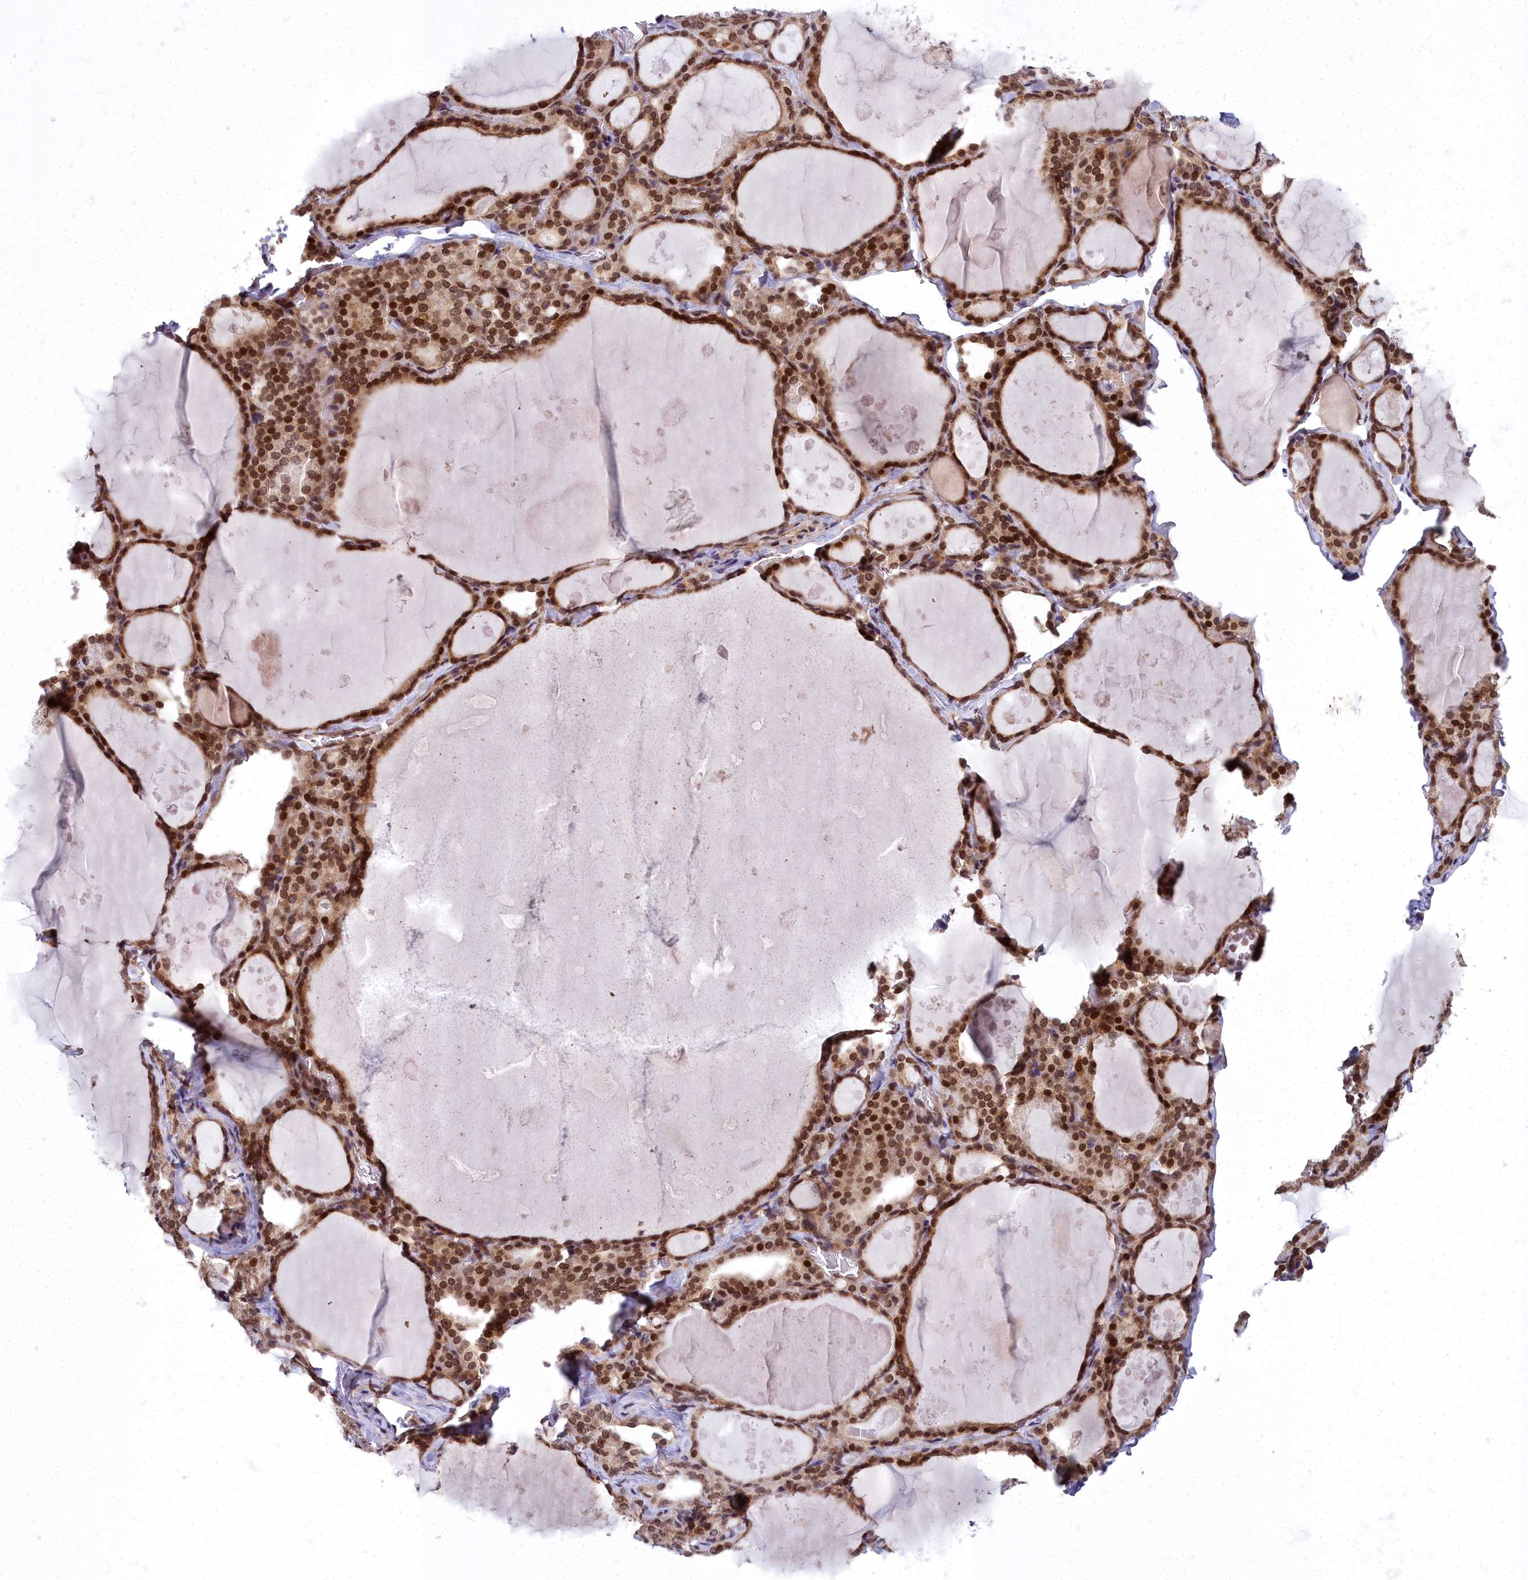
{"staining": {"intensity": "moderate", "quantity": ">75%", "location": "cytoplasmic/membranous,nuclear"}, "tissue": "thyroid gland", "cell_type": "Glandular cells", "image_type": "normal", "snomed": [{"axis": "morphology", "description": "Normal tissue, NOS"}, {"axis": "topography", "description": "Thyroid gland"}], "caption": "Immunohistochemical staining of unremarkable thyroid gland shows >75% levels of moderate cytoplasmic/membranous,nuclear protein positivity in approximately >75% of glandular cells. The protein is stained brown, and the nuclei are stained in blue (DAB (3,3'-diaminobenzidine) IHC with brightfield microscopy, high magnification).", "gene": "ABCB8", "patient": {"sex": "male", "age": 56}}